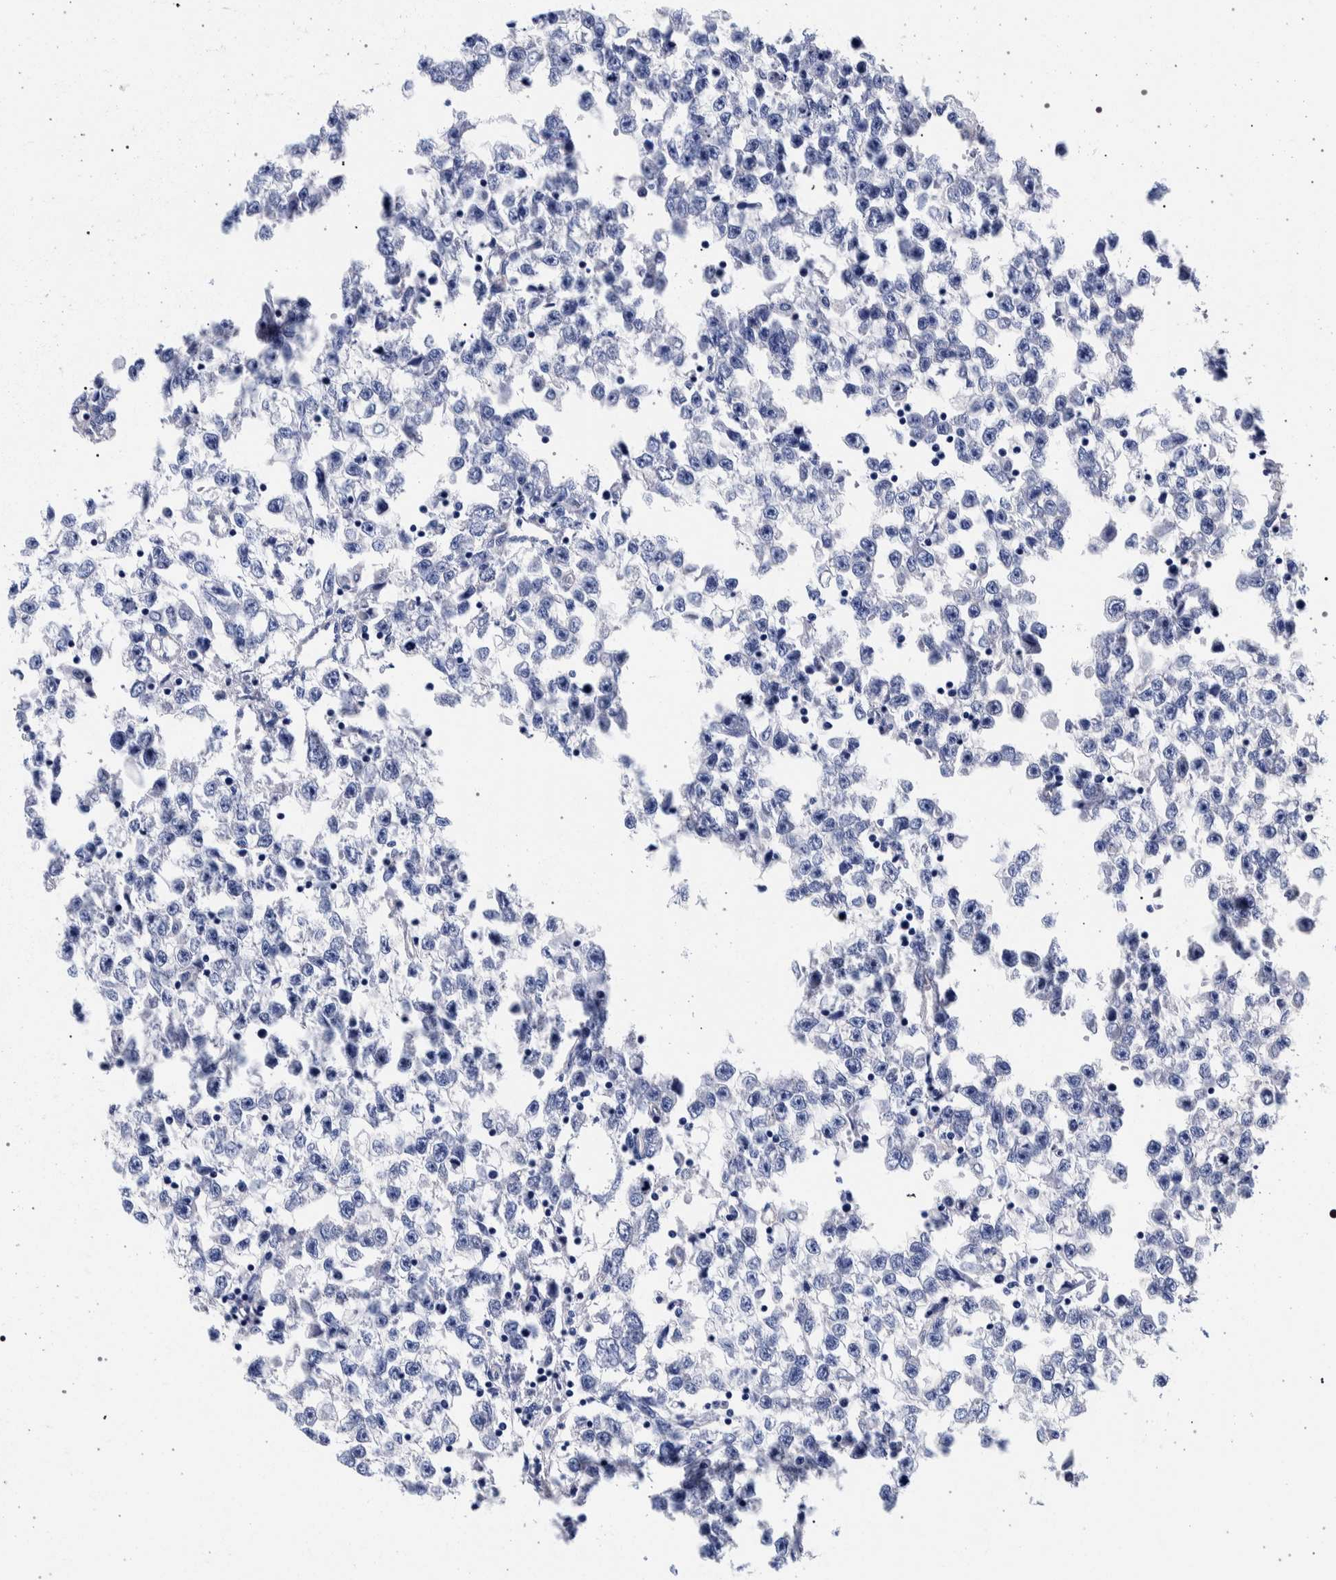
{"staining": {"intensity": "negative", "quantity": "none", "location": "none"}, "tissue": "testis cancer", "cell_type": "Tumor cells", "image_type": "cancer", "snomed": [{"axis": "morphology", "description": "Seminoma, NOS"}, {"axis": "morphology", "description": "Carcinoma, Embryonal, NOS"}, {"axis": "topography", "description": "Testis"}], "caption": "Human testis cancer stained for a protein using immunohistochemistry (IHC) shows no positivity in tumor cells.", "gene": "NIBAN2", "patient": {"sex": "male", "age": 51}}